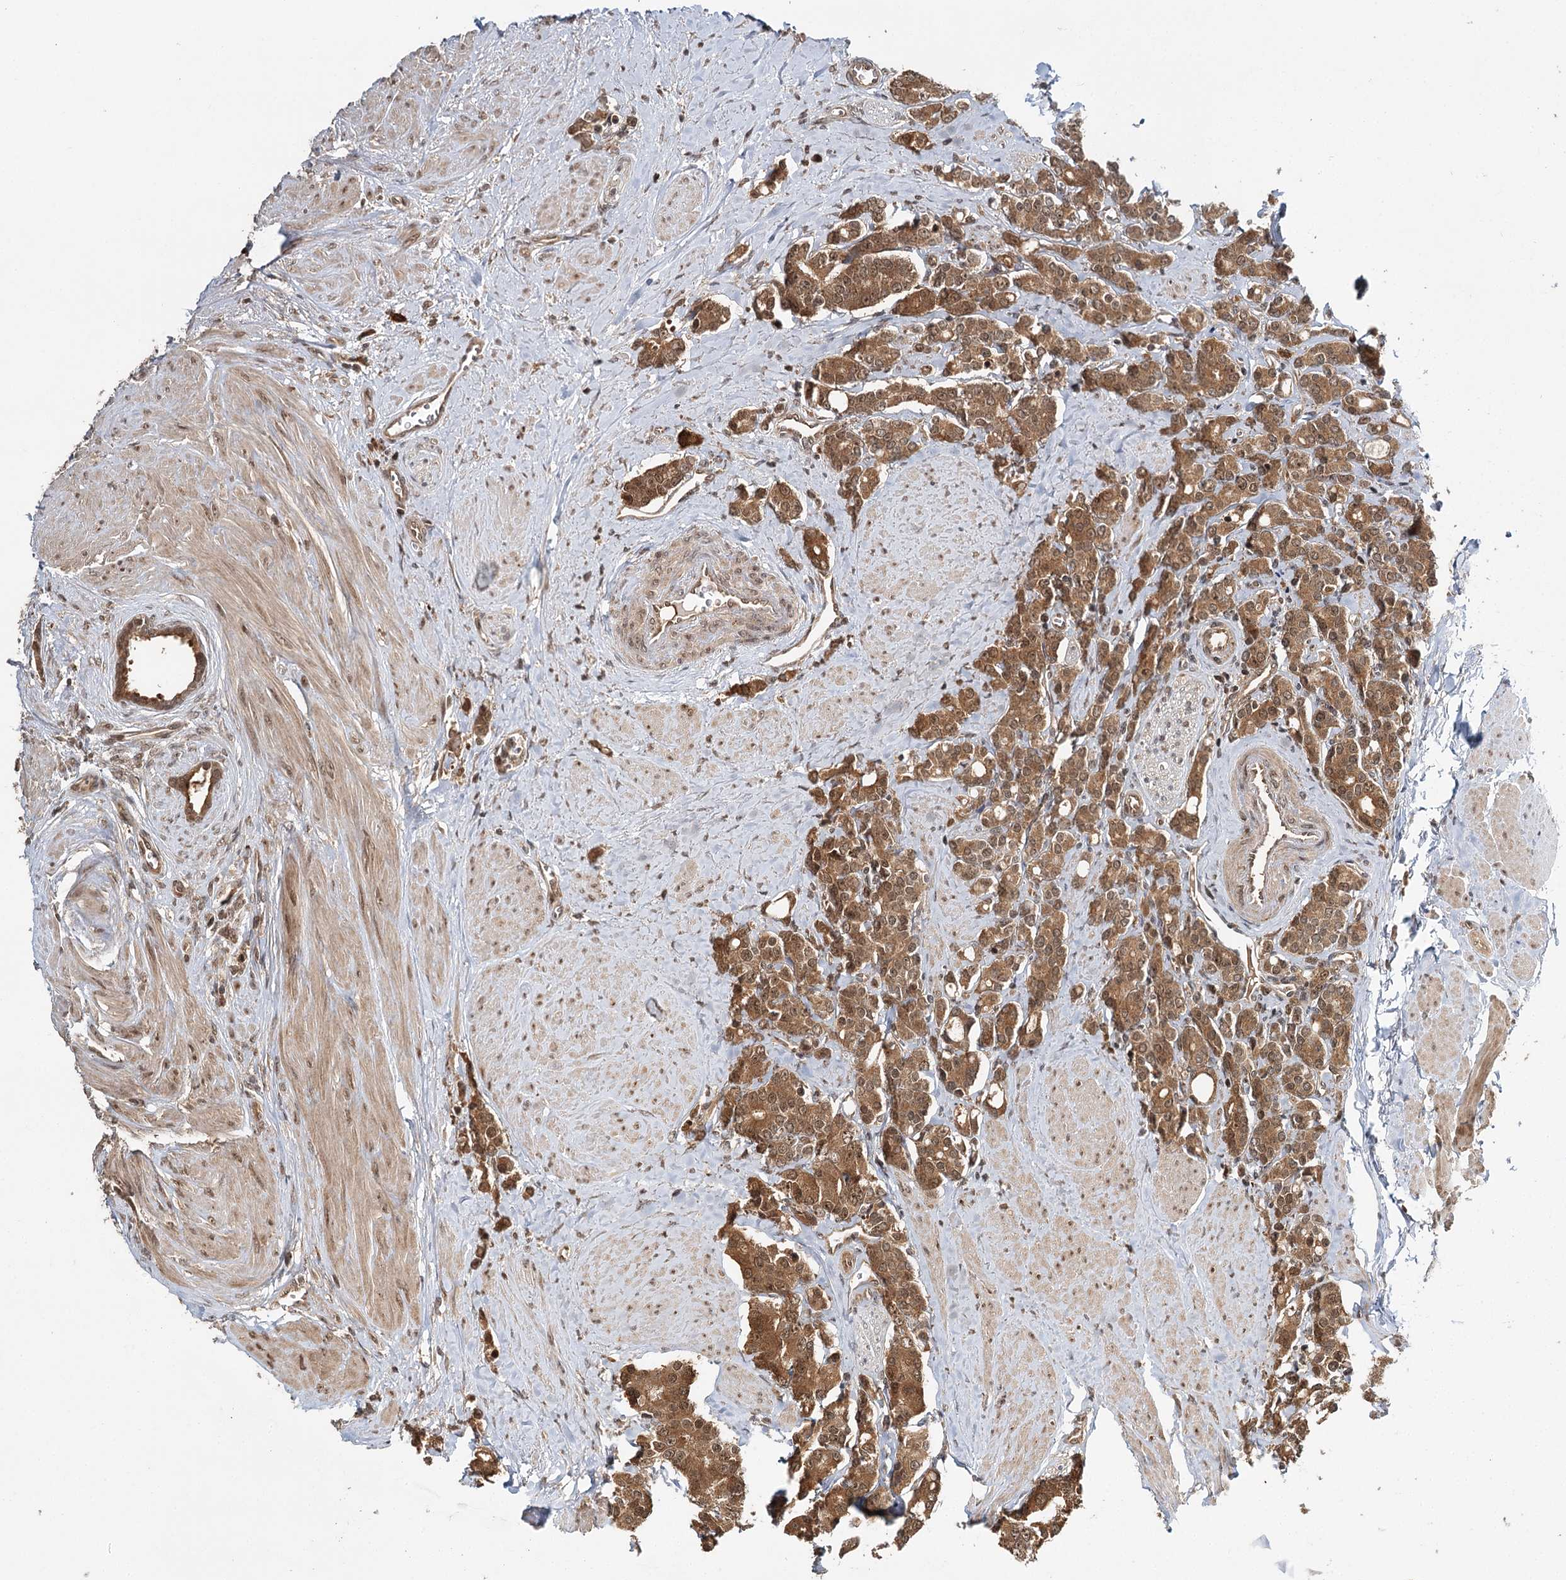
{"staining": {"intensity": "moderate", "quantity": ">75%", "location": "cytoplasmic/membranous,nuclear"}, "tissue": "prostate cancer", "cell_type": "Tumor cells", "image_type": "cancer", "snomed": [{"axis": "morphology", "description": "Adenocarcinoma, High grade"}, {"axis": "topography", "description": "Prostate"}], "caption": "Human prostate adenocarcinoma (high-grade) stained with a protein marker exhibits moderate staining in tumor cells.", "gene": "N6AMT1", "patient": {"sex": "male", "age": 62}}